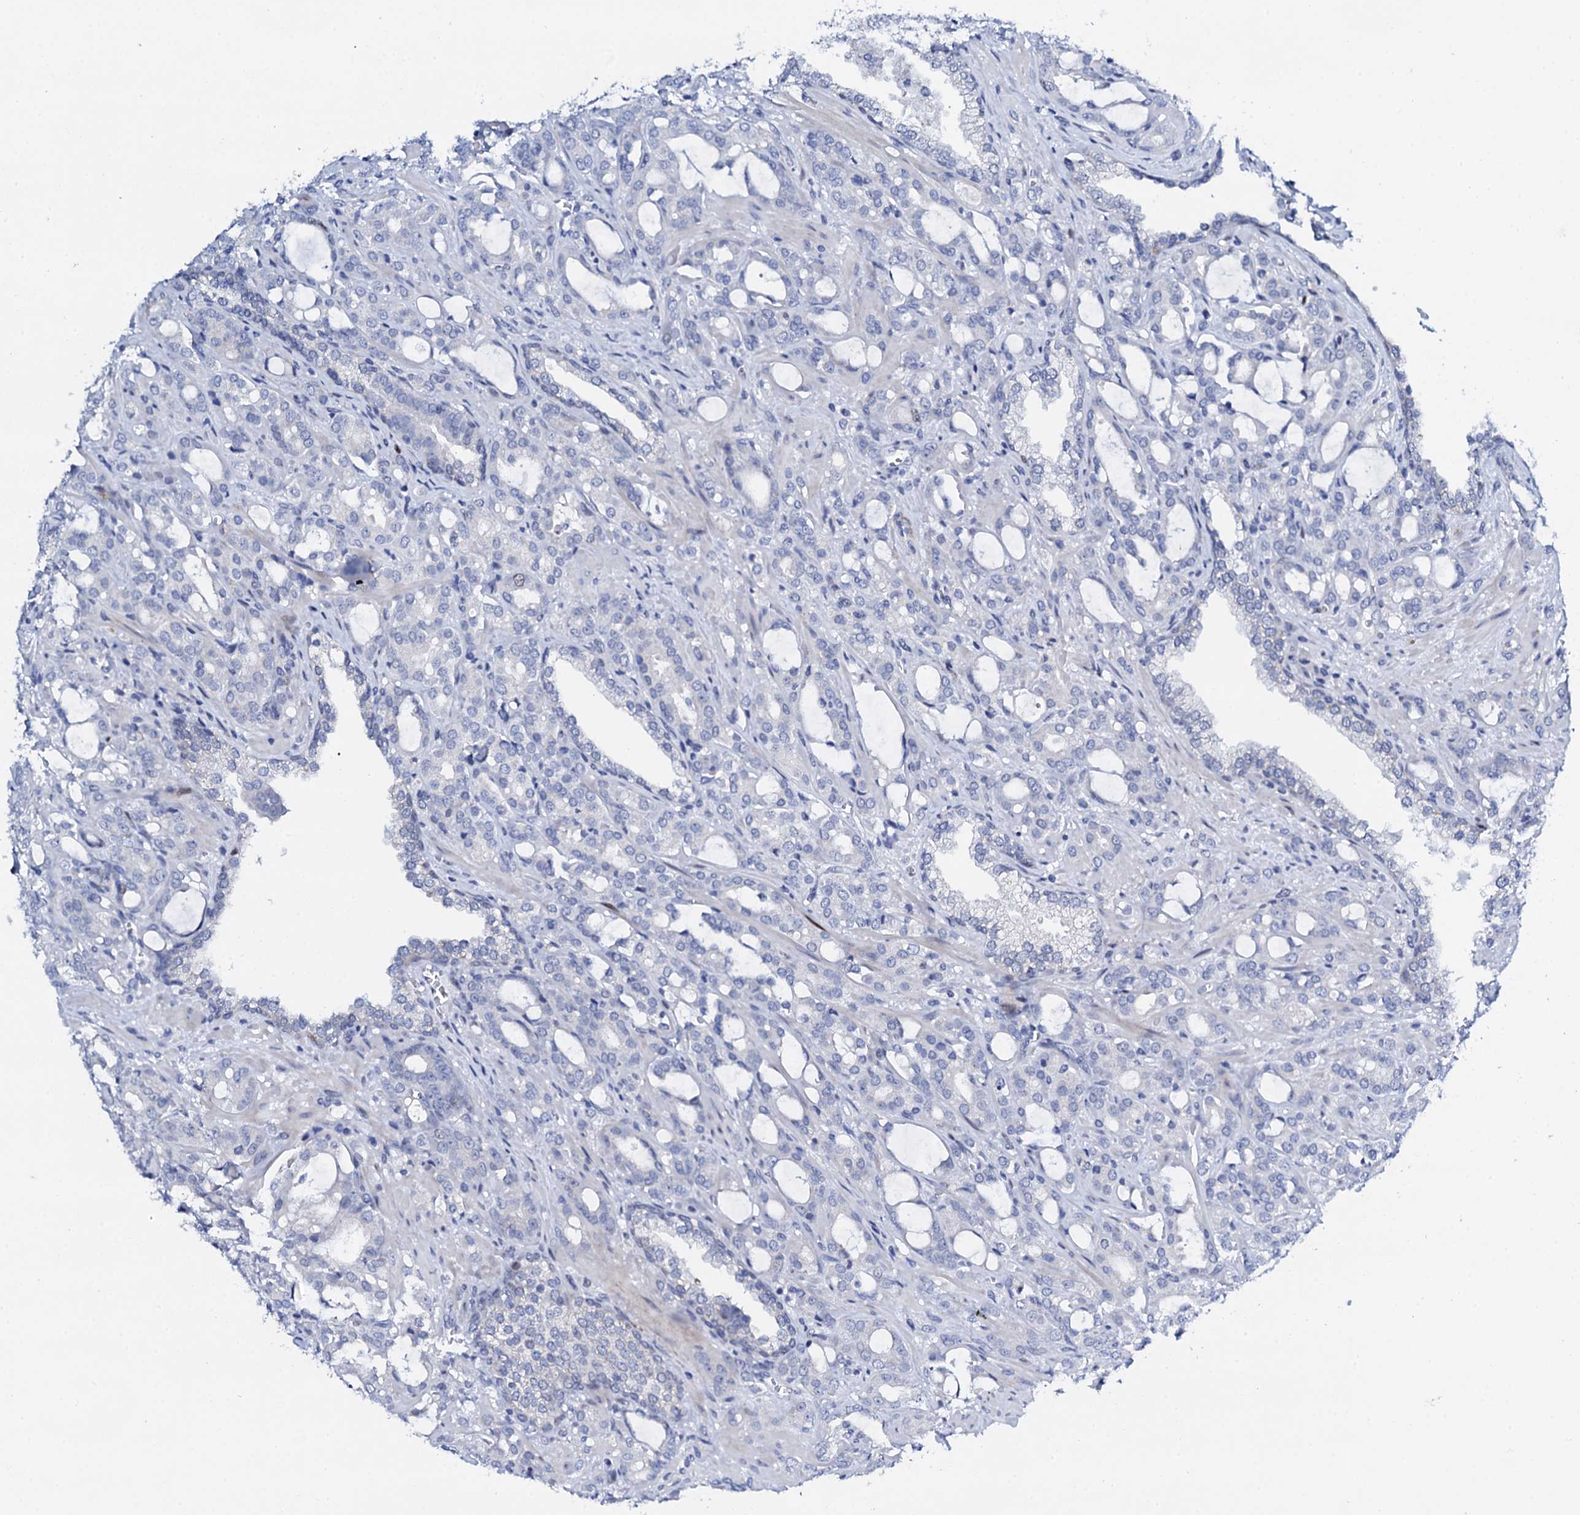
{"staining": {"intensity": "negative", "quantity": "none", "location": "none"}, "tissue": "prostate cancer", "cell_type": "Tumor cells", "image_type": "cancer", "snomed": [{"axis": "morphology", "description": "Adenocarcinoma, High grade"}, {"axis": "topography", "description": "Prostate"}], "caption": "Immunohistochemical staining of human prostate cancer displays no significant staining in tumor cells.", "gene": "NUDT13", "patient": {"sex": "male", "age": 72}}